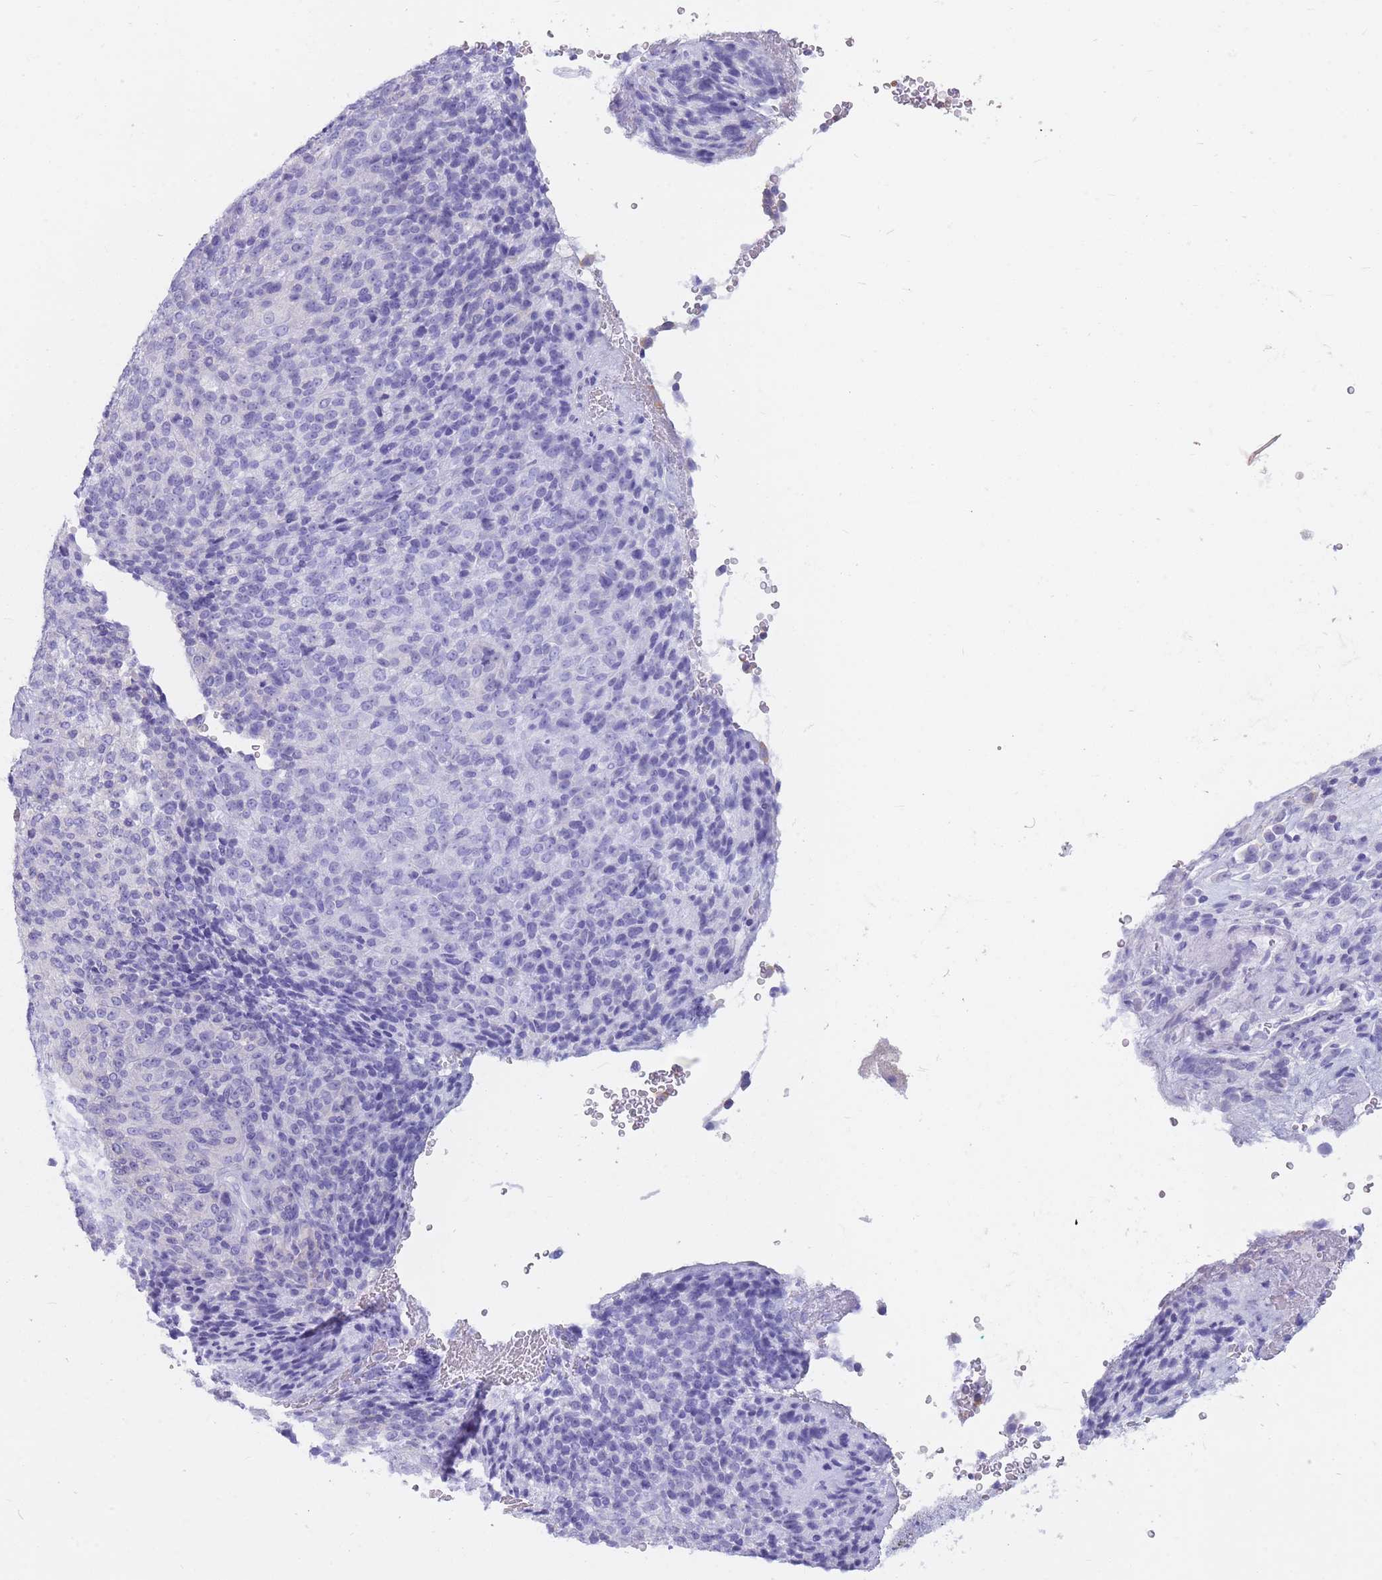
{"staining": {"intensity": "moderate", "quantity": "25%-75%", "location": "cytoplasmic/membranous"}, "tissue": "melanoma", "cell_type": "Tumor cells", "image_type": "cancer", "snomed": [{"axis": "morphology", "description": "Malignant melanoma, Metastatic site"}, {"axis": "topography", "description": "Brain"}], "caption": "The photomicrograph displays a brown stain indicating the presence of a protein in the cytoplasmic/membranous of tumor cells in malignant melanoma (metastatic site). The protein of interest is stained brown, and the nuclei are stained in blue (DAB (3,3'-diaminobenzidine) IHC with brightfield microscopy, high magnification).", "gene": "MTSS2", "patient": {"sex": "female", "age": 56}}